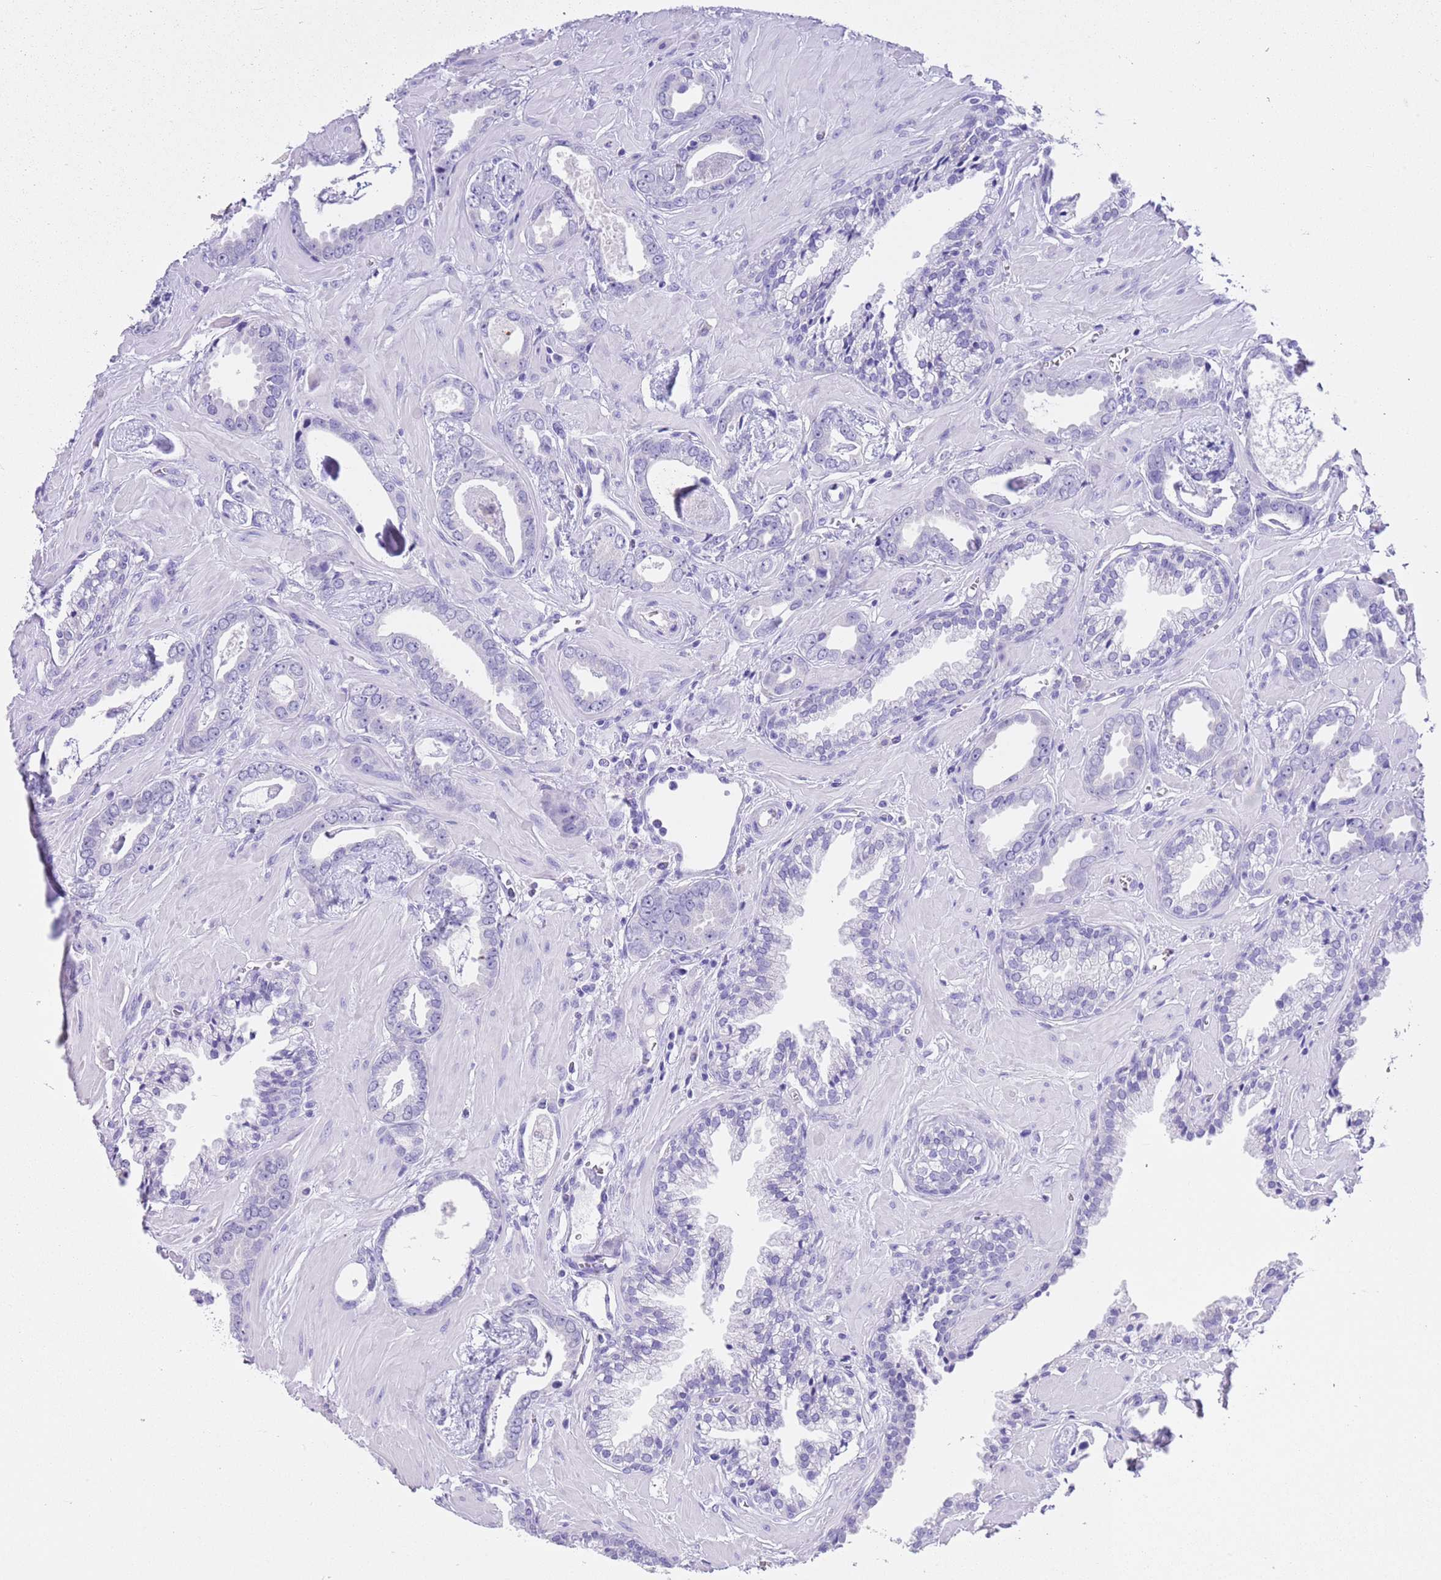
{"staining": {"intensity": "negative", "quantity": "none", "location": "none"}, "tissue": "prostate cancer", "cell_type": "Tumor cells", "image_type": "cancer", "snomed": [{"axis": "morphology", "description": "Adenocarcinoma, Low grade"}, {"axis": "topography", "description": "Prostate"}], "caption": "IHC histopathology image of neoplastic tissue: prostate cancer (low-grade adenocarcinoma) stained with DAB (3,3'-diaminobenzidine) exhibits no significant protein positivity in tumor cells.", "gene": "TMEM185B", "patient": {"sex": "male", "age": 60}}